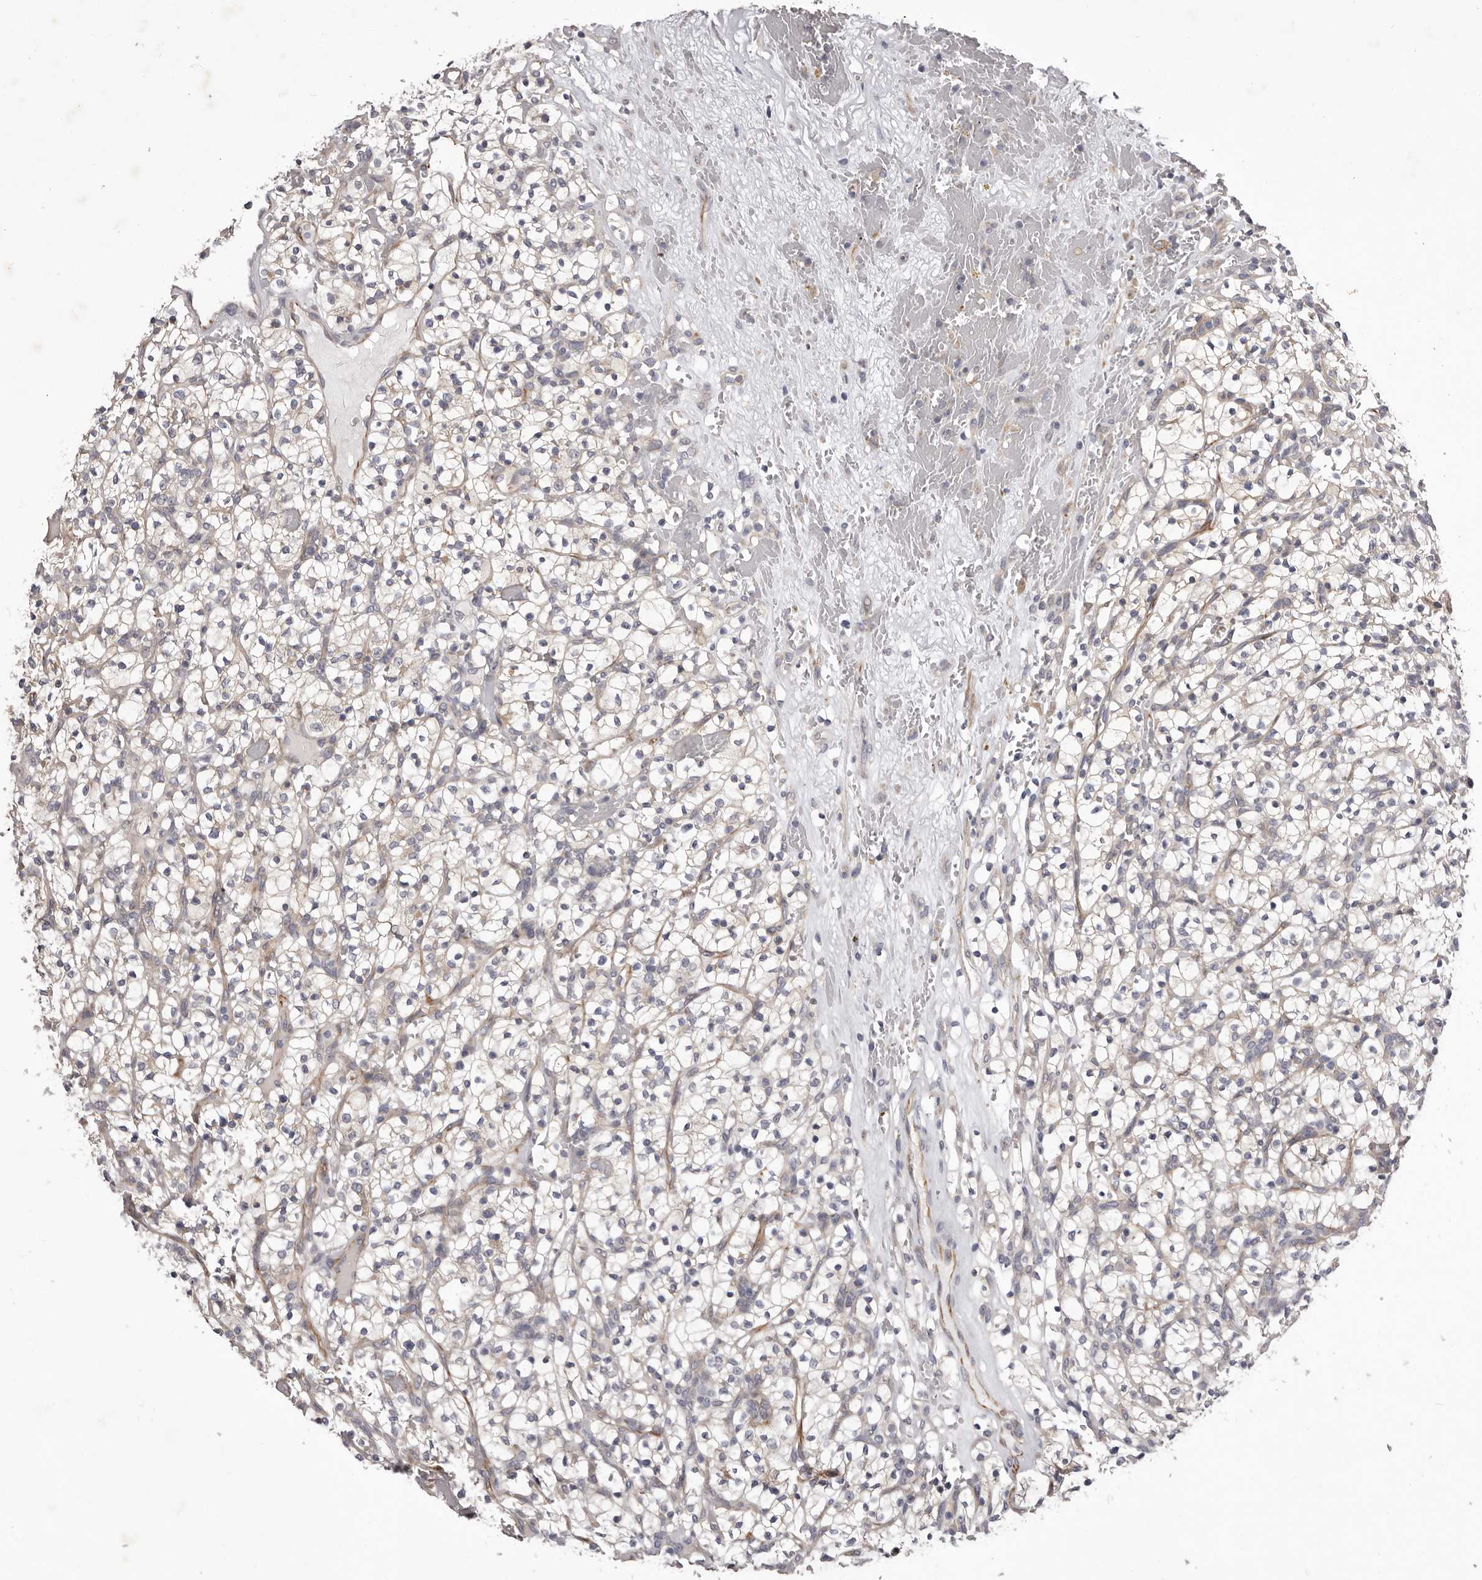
{"staining": {"intensity": "negative", "quantity": "none", "location": "none"}, "tissue": "renal cancer", "cell_type": "Tumor cells", "image_type": "cancer", "snomed": [{"axis": "morphology", "description": "Adenocarcinoma, NOS"}, {"axis": "topography", "description": "Kidney"}], "caption": "Histopathology image shows no protein staining in tumor cells of adenocarcinoma (renal) tissue.", "gene": "PNRC1", "patient": {"sex": "female", "age": 57}}